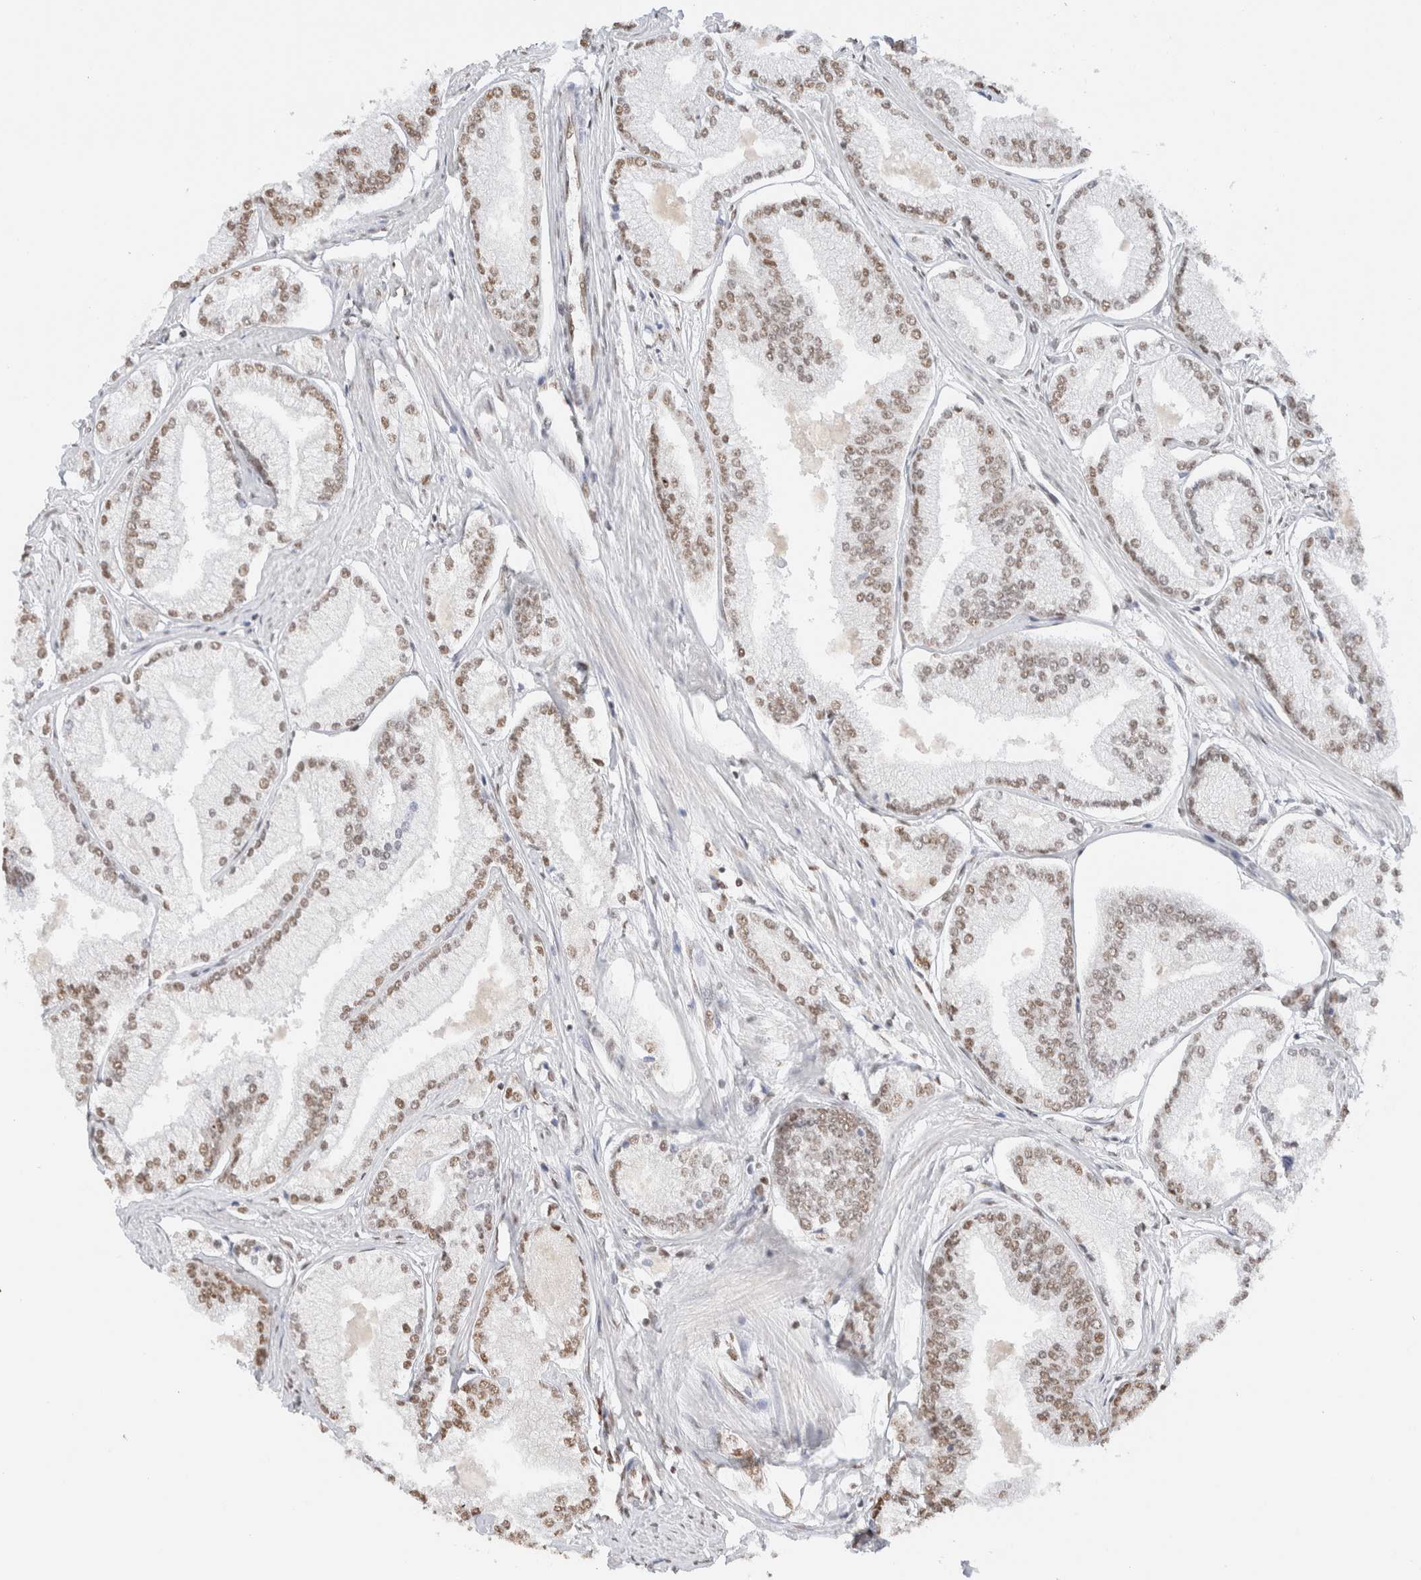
{"staining": {"intensity": "moderate", "quantity": ">75%", "location": "nuclear"}, "tissue": "prostate cancer", "cell_type": "Tumor cells", "image_type": "cancer", "snomed": [{"axis": "morphology", "description": "Adenocarcinoma, Low grade"}, {"axis": "topography", "description": "Prostate"}], "caption": "Immunohistochemistry (IHC) photomicrograph of human prostate cancer (adenocarcinoma (low-grade)) stained for a protein (brown), which reveals medium levels of moderate nuclear positivity in about >75% of tumor cells.", "gene": "SUPT3H", "patient": {"sex": "male", "age": 52}}